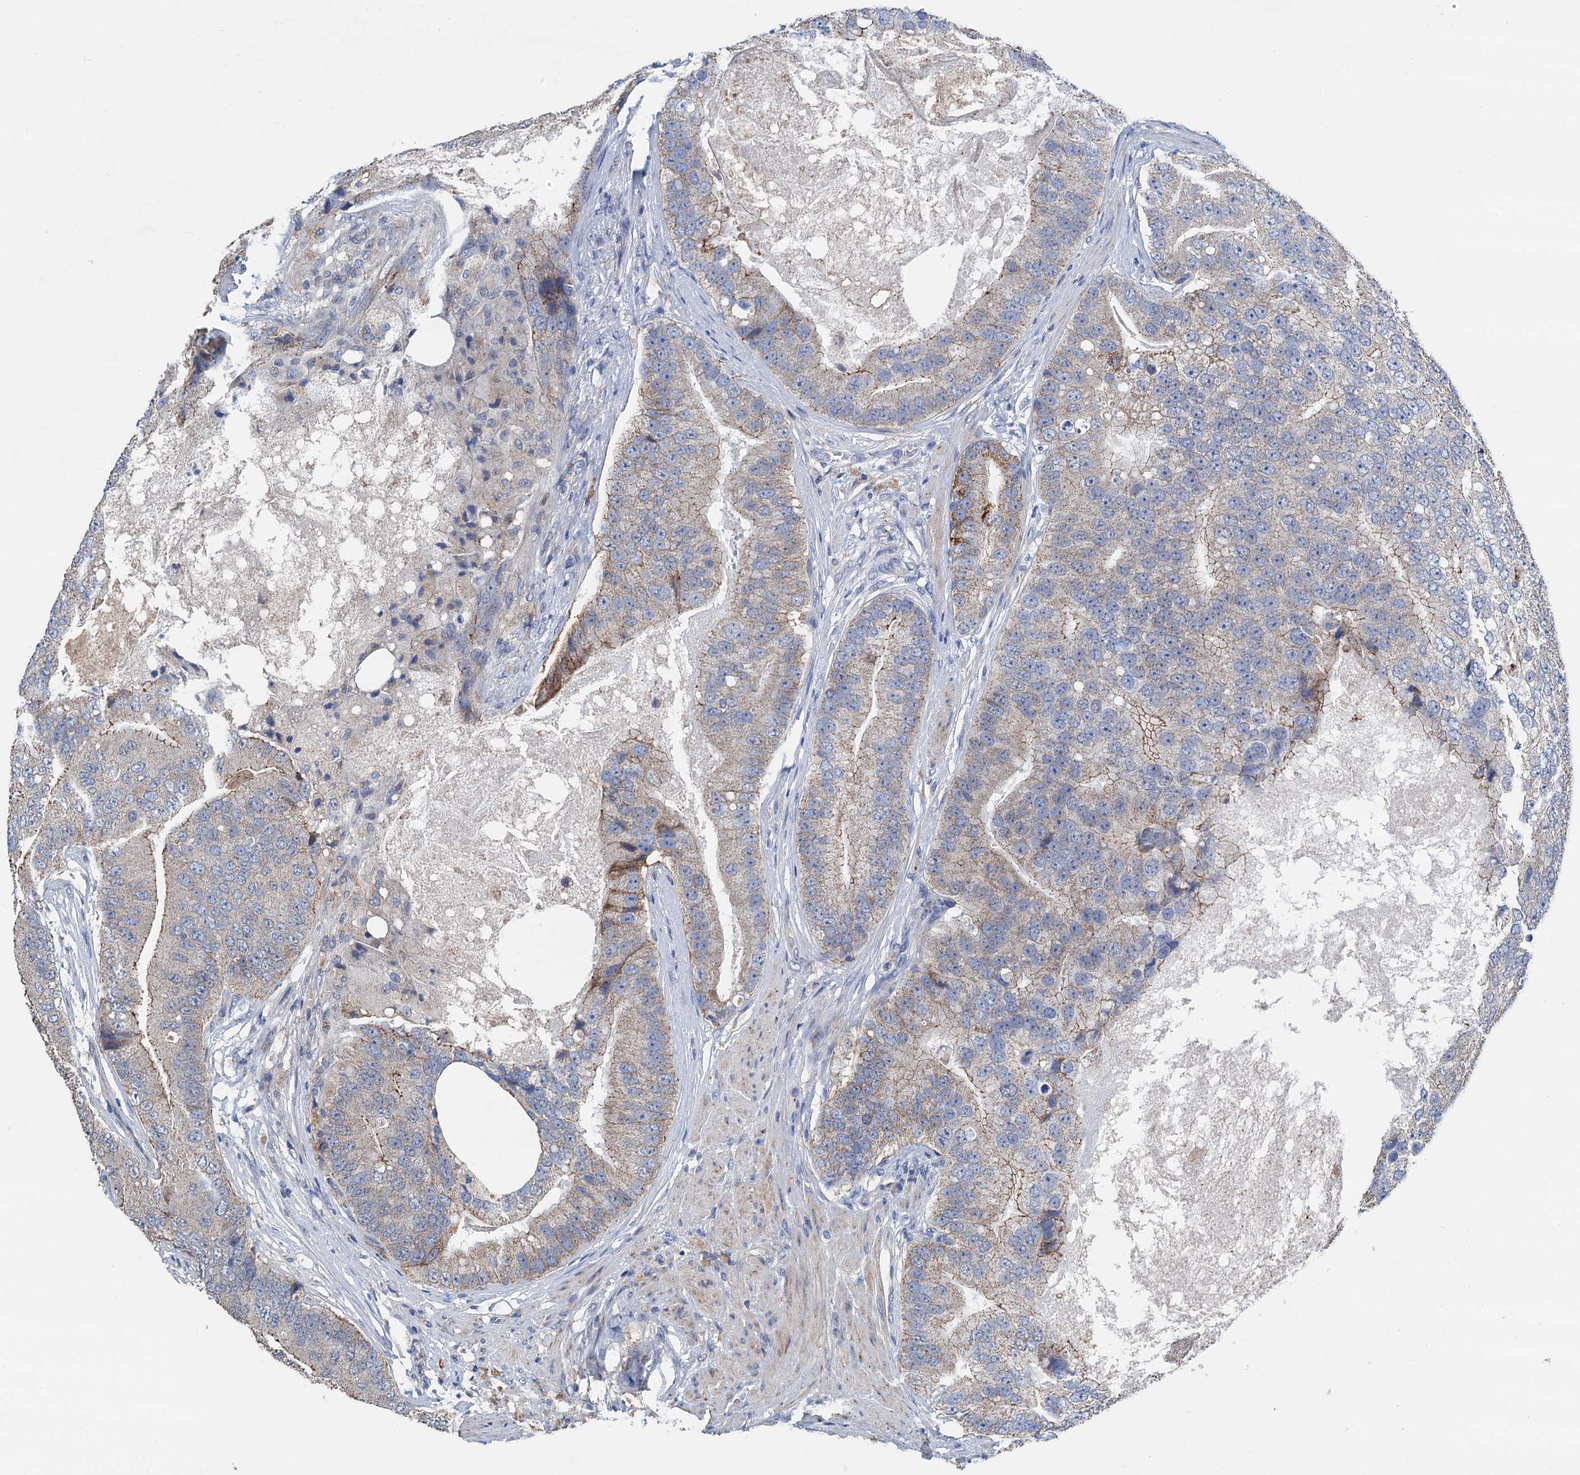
{"staining": {"intensity": "moderate", "quantity": "<25%", "location": "cytoplasmic/membranous"}, "tissue": "prostate cancer", "cell_type": "Tumor cells", "image_type": "cancer", "snomed": [{"axis": "morphology", "description": "Adenocarcinoma, High grade"}, {"axis": "topography", "description": "Prostate"}], "caption": "Prostate cancer (high-grade adenocarcinoma) stained for a protein (brown) exhibits moderate cytoplasmic/membranous positive expression in approximately <25% of tumor cells.", "gene": "DGLUCY", "patient": {"sex": "male", "age": 70}}